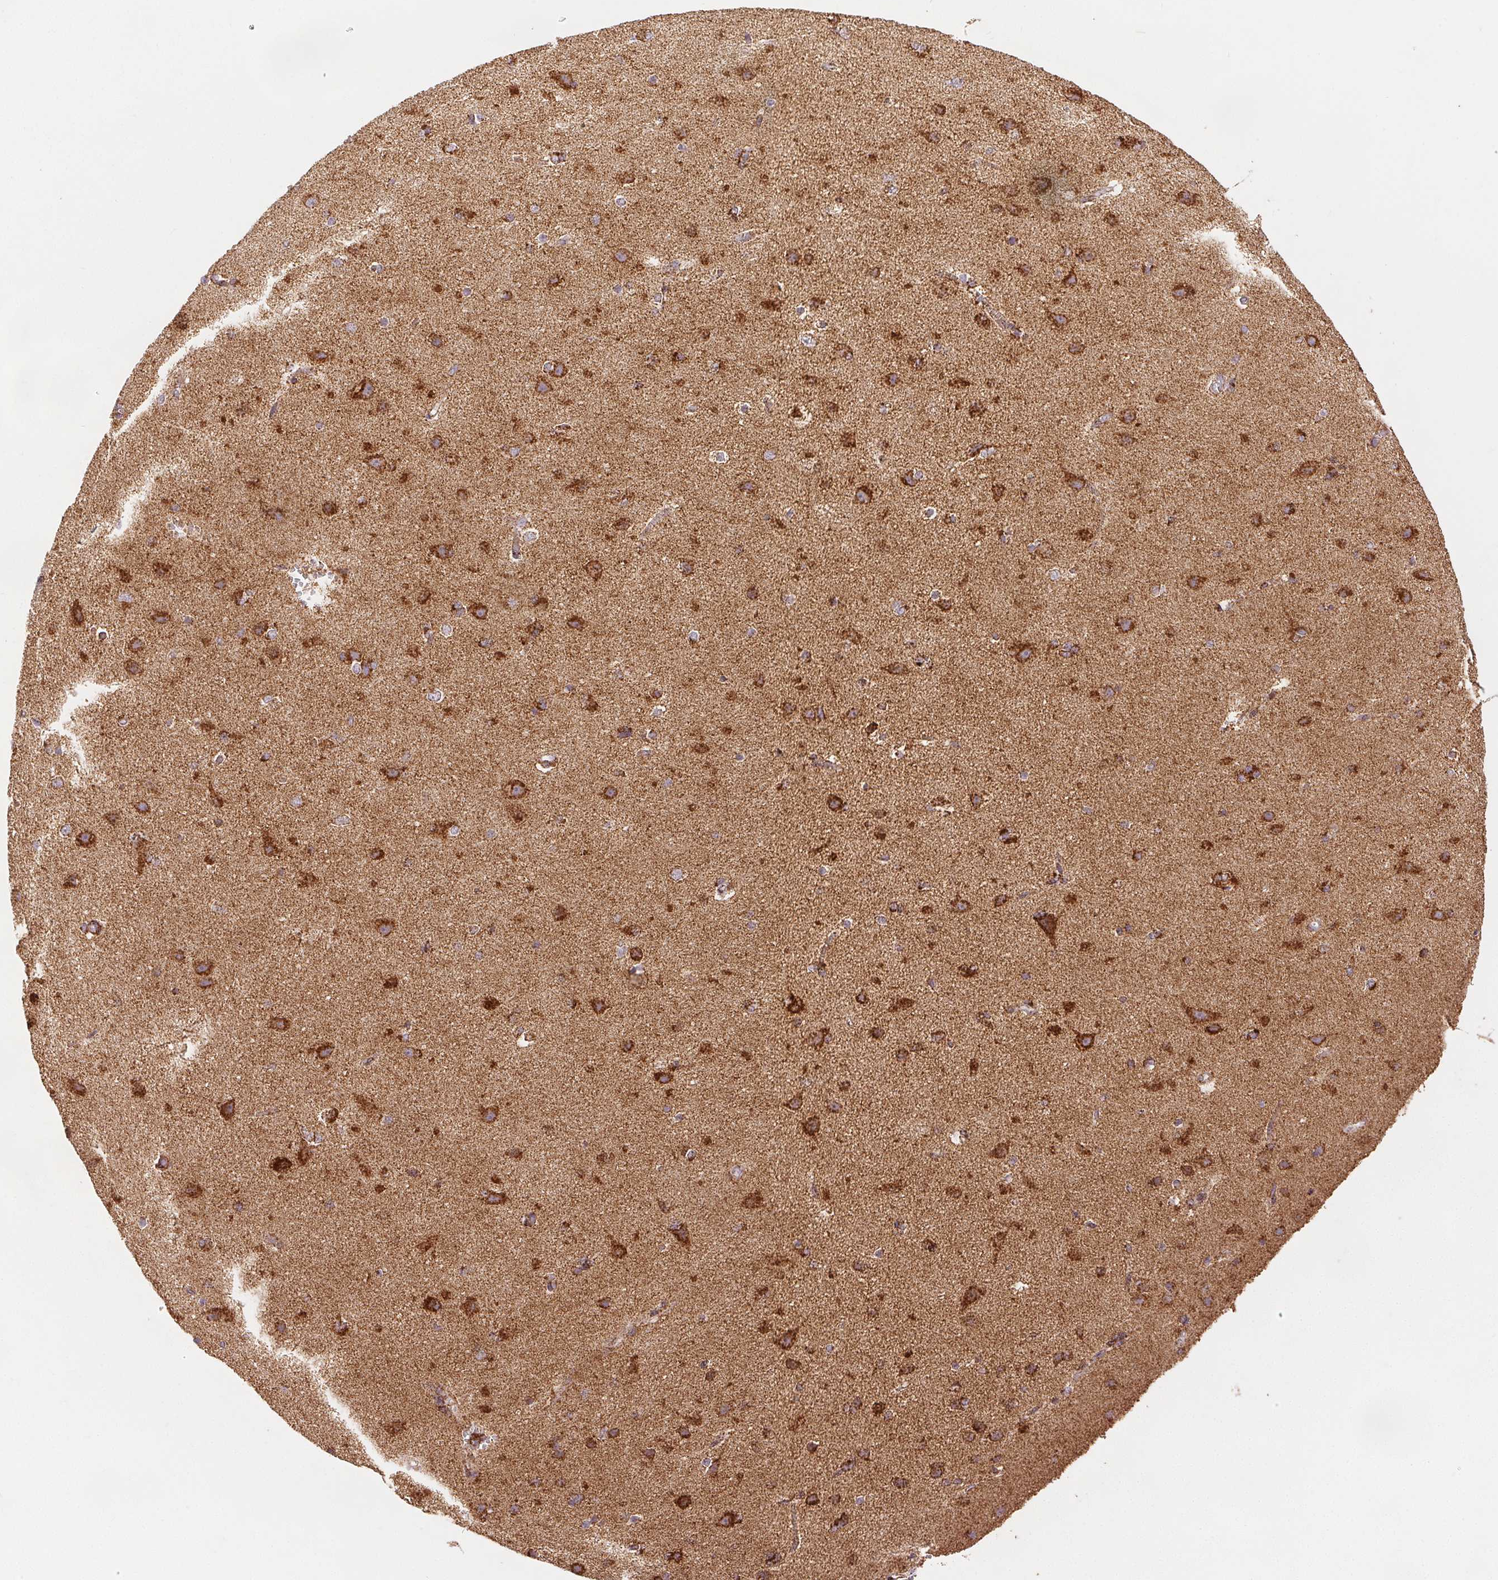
{"staining": {"intensity": "strong", "quantity": "<25%", "location": "cytoplasmic/membranous"}, "tissue": "cerebral cortex", "cell_type": "Endothelial cells", "image_type": "normal", "snomed": [{"axis": "morphology", "description": "Normal tissue, NOS"}, {"axis": "topography", "description": "Cerebral cortex"}], "caption": "Strong cytoplasmic/membranous positivity is seen in approximately <25% of endothelial cells in benign cerebral cortex.", "gene": "SDHB", "patient": {"sex": "male", "age": 37}}